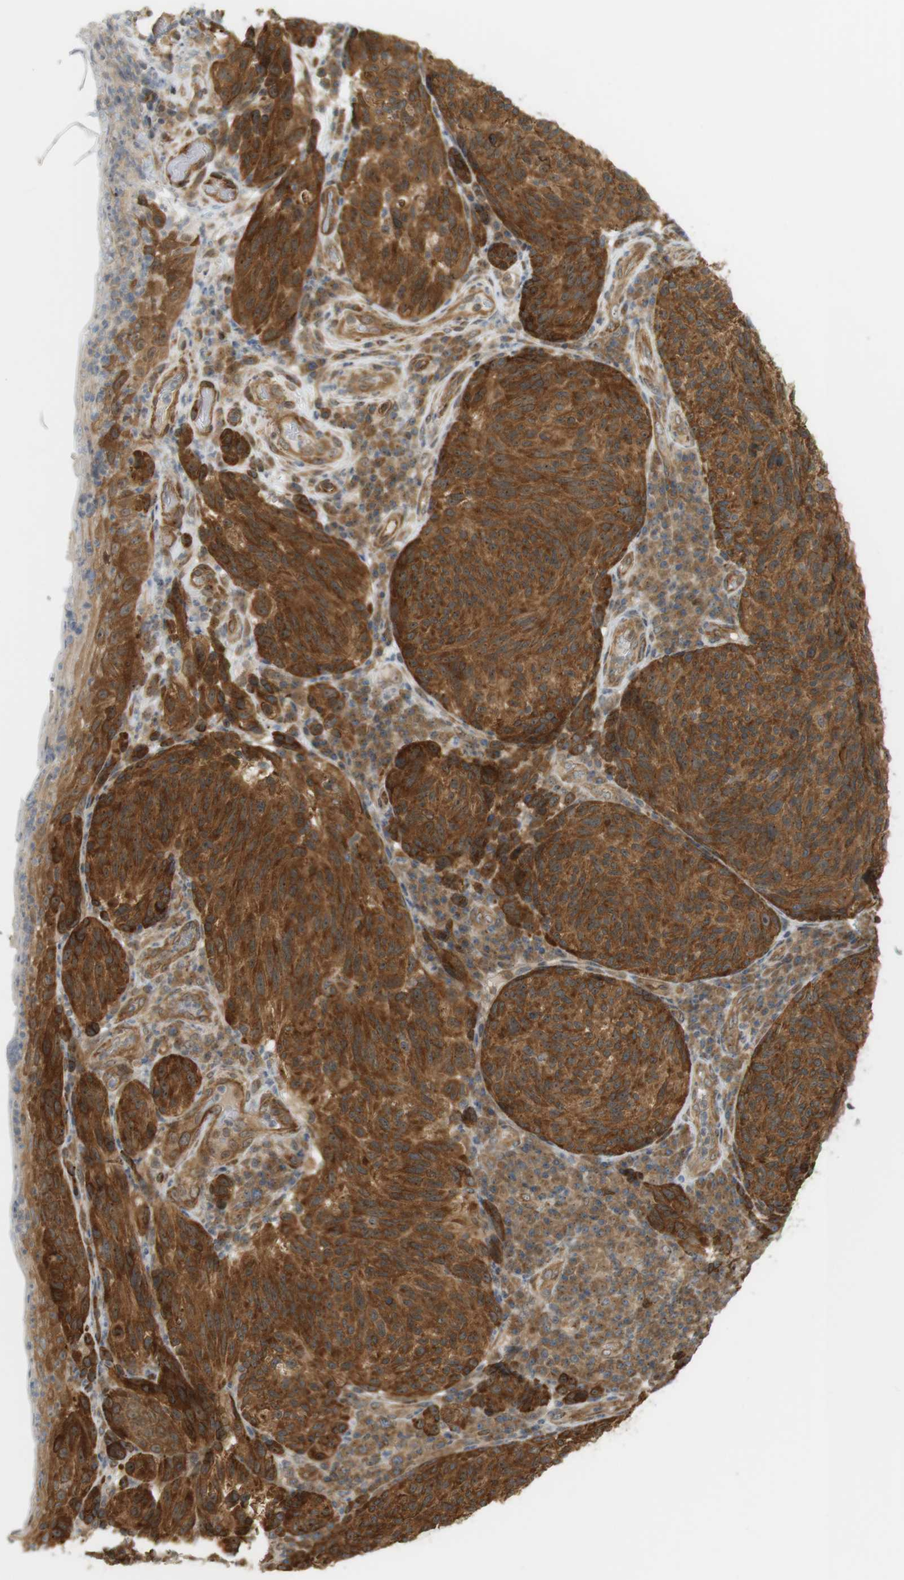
{"staining": {"intensity": "strong", "quantity": ">75%", "location": "cytoplasmic/membranous,nuclear"}, "tissue": "melanoma", "cell_type": "Tumor cells", "image_type": "cancer", "snomed": [{"axis": "morphology", "description": "Malignant melanoma, NOS"}, {"axis": "topography", "description": "Skin"}], "caption": "An image of human melanoma stained for a protein displays strong cytoplasmic/membranous and nuclear brown staining in tumor cells.", "gene": "PA2G4", "patient": {"sex": "female", "age": 73}}